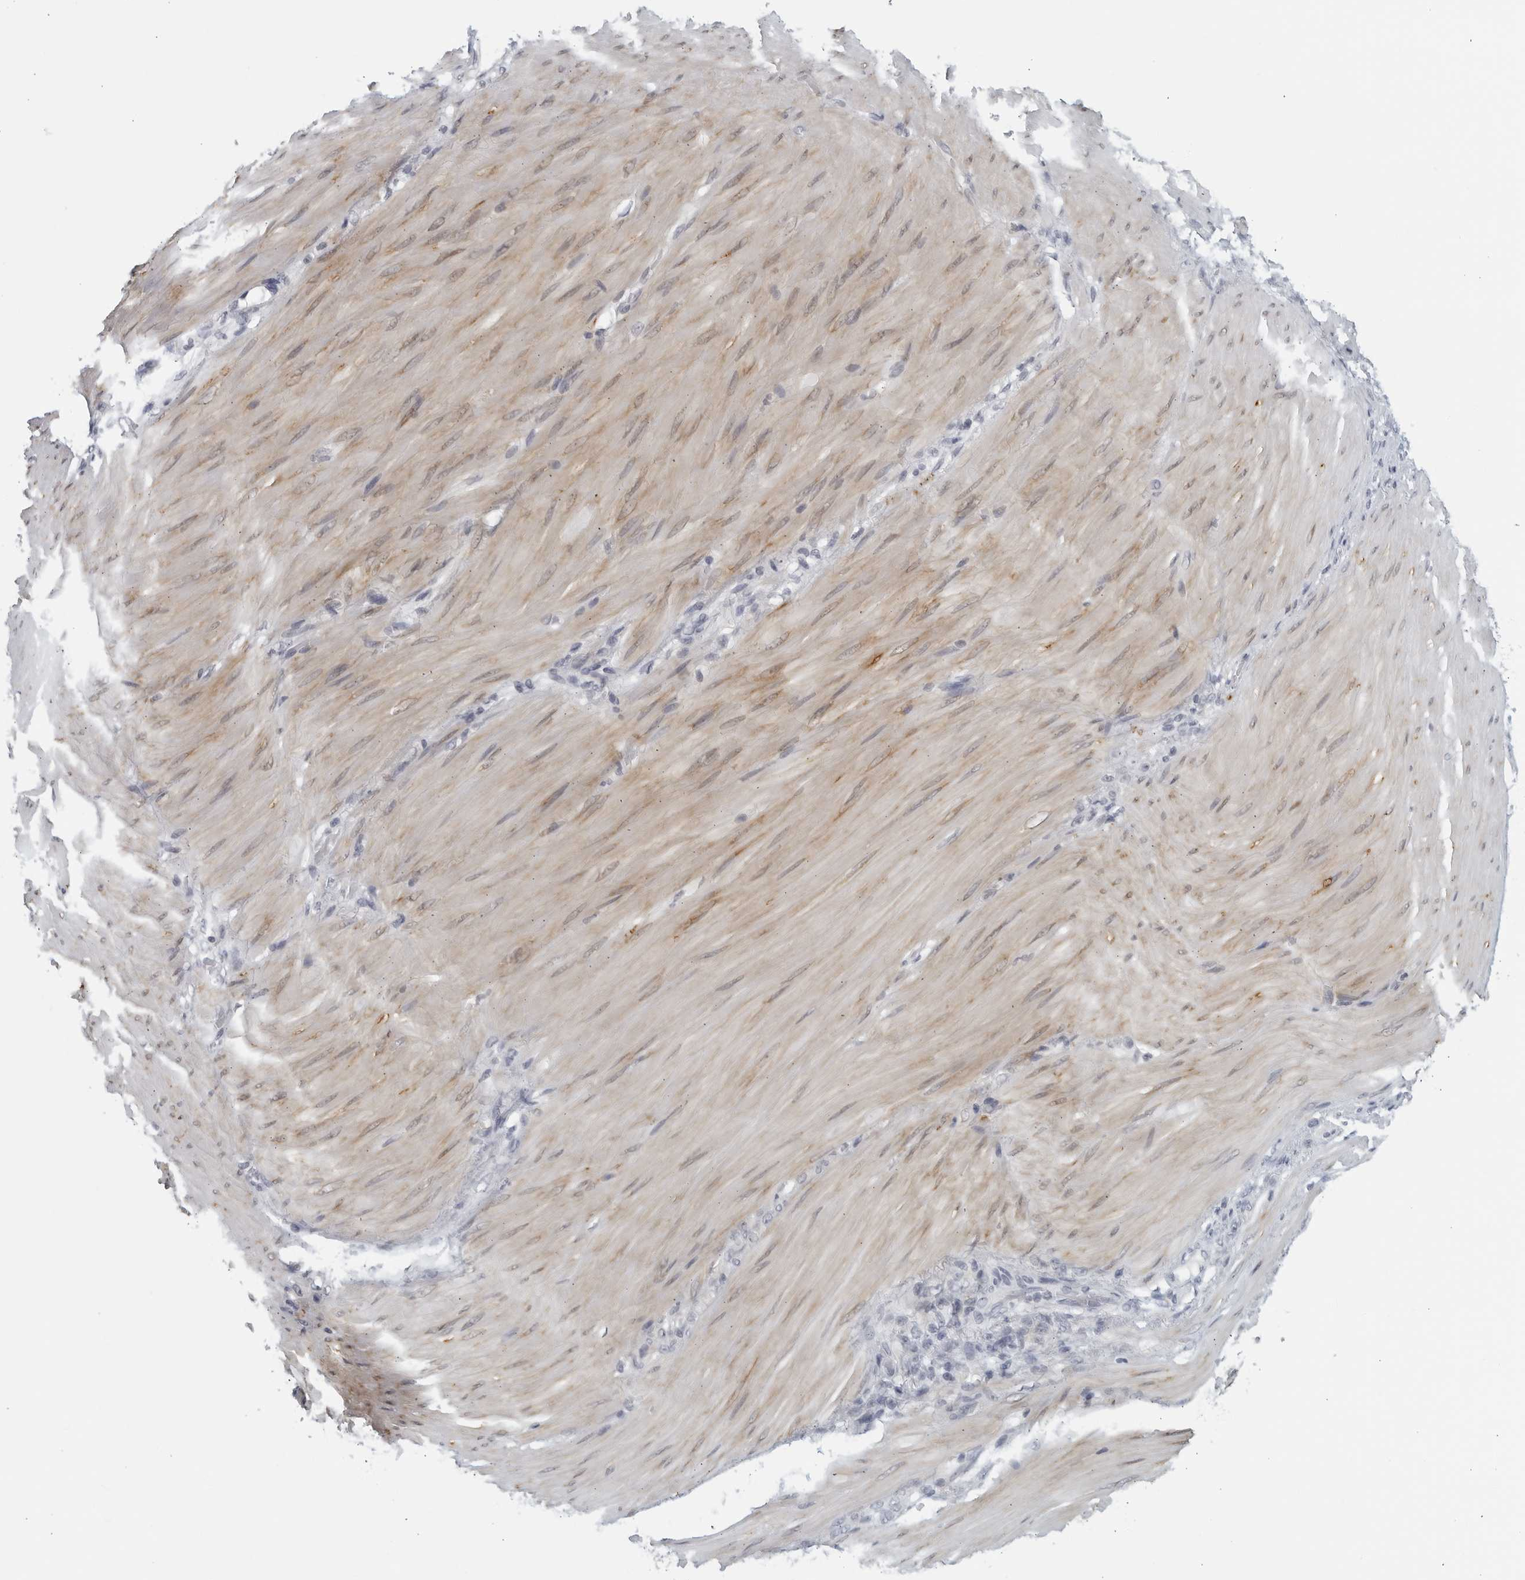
{"staining": {"intensity": "negative", "quantity": "none", "location": "none"}, "tissue": "stomach cancer", "cell_type": "Tumor cells", "image_type": "cancer", "snomed": [{"axis": "morphology", "description": "Normal tissue, NOS"}, {"axis": "morphology", "description": "Adenocarcinoma, NOS"}, {"axis": "topography", "description": "Stomach"}], "caption": "This image is of stomach cancer (adenocarcinoma) stained with immunohistochemistry (IHC) to label a protein in brown with the nuclei are counter-stained blue. There is no expression in tumor cells. (Brightfield microscopy of DAB immunohistochemistry (IHC) at high magnification).", "gene": "MATN1", "patient": {"sex": "male", "age": 82}}